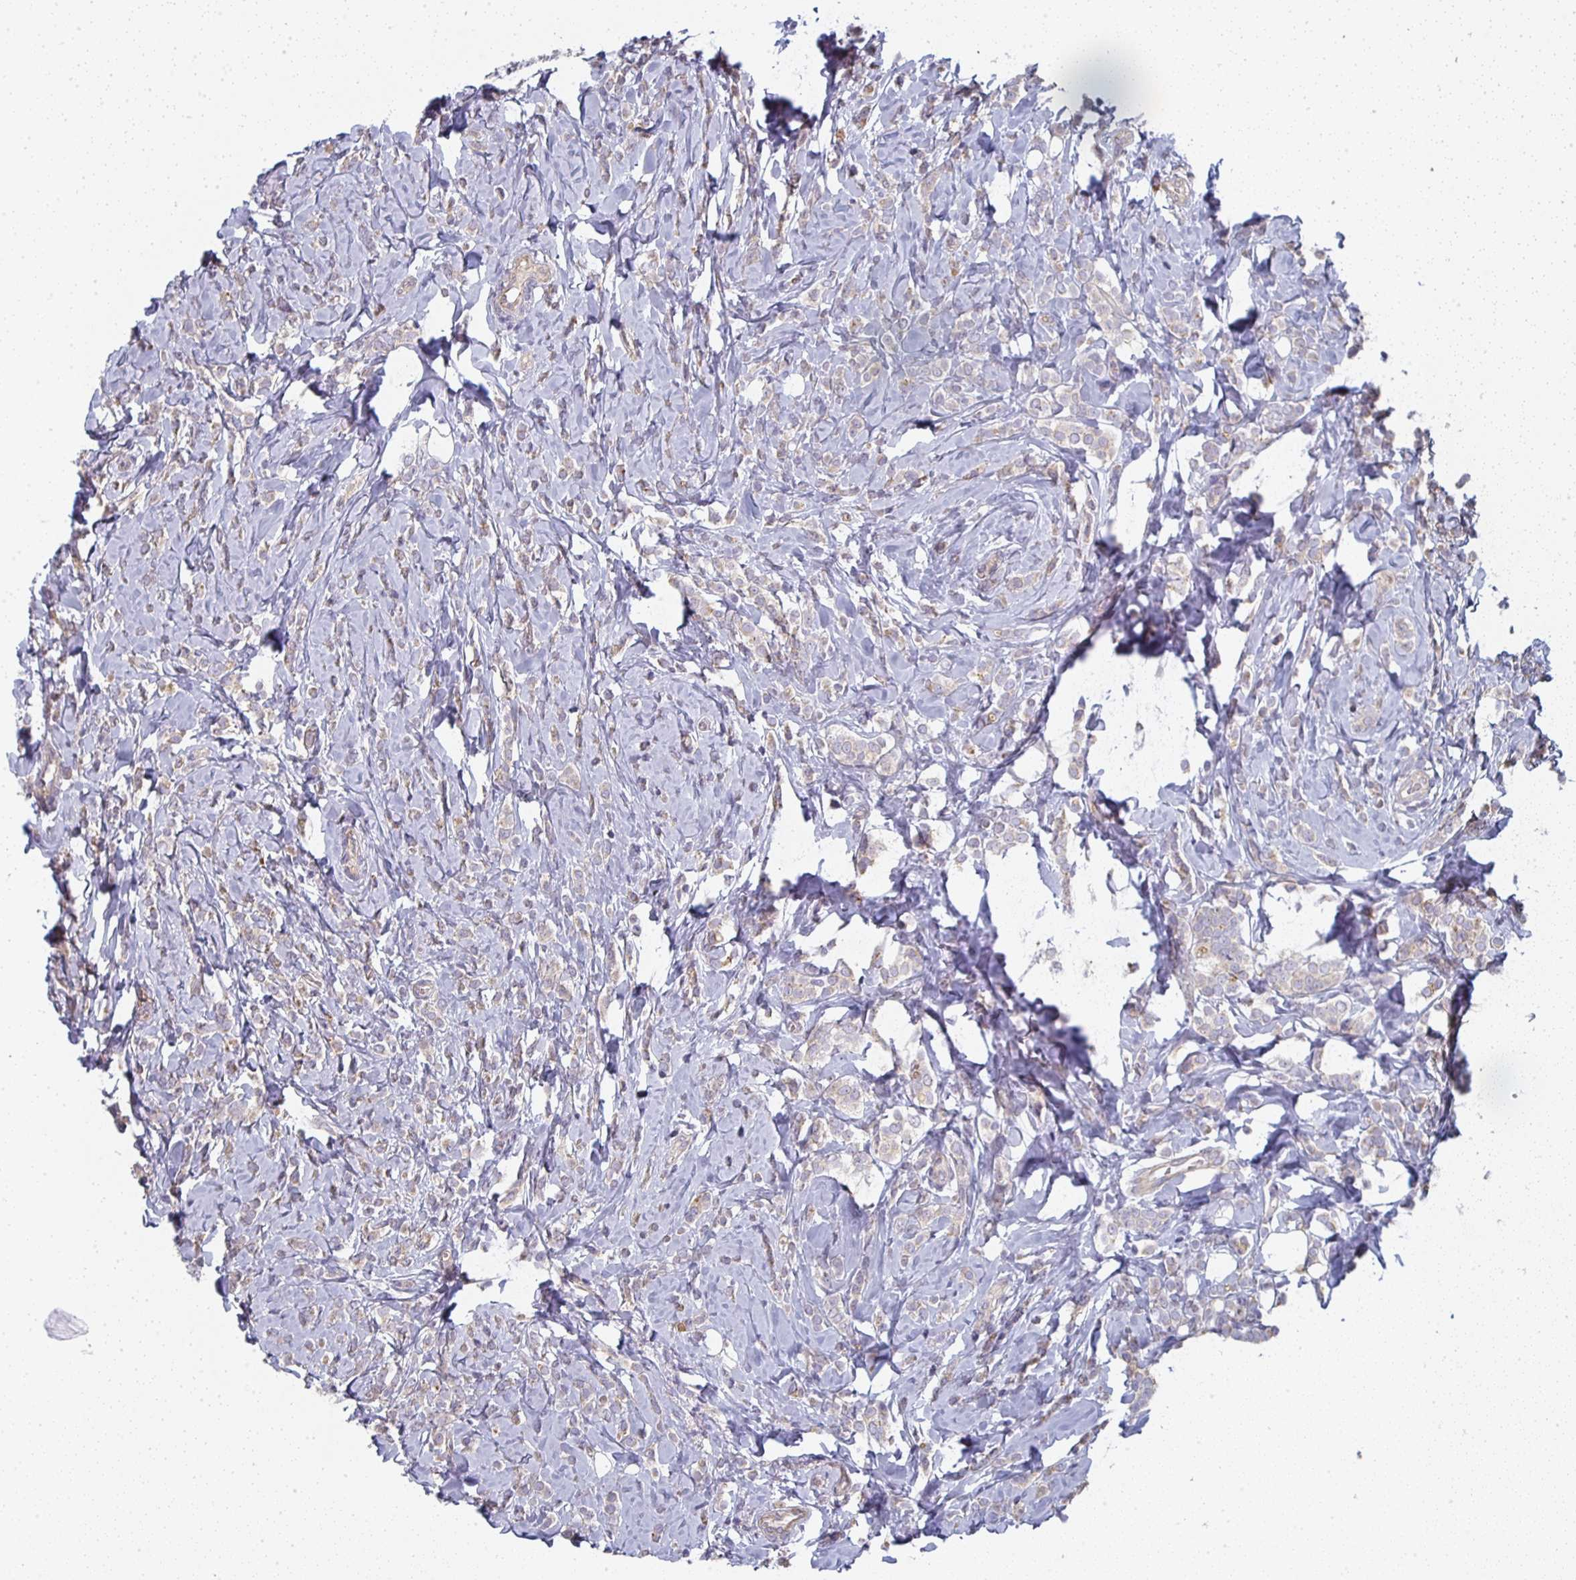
{"staining": {"intensity": "weak", "quantity": "<25%", "location": "cytoplasmic/membranous"}, "tissue": "breast cancer", "cell_type": "Tumor cells", "image_type": "cancer", "snomed": [{"axis": "morphology", "description": "Lobular carcinoma"}, {"axis": "topography", "description": "Breast"}], "caption": "A histopathology image of human breast cancer is negative for staining in tumor cells. (IHC, brightfield microscopy, high magnification).", "gene": "CTHRC1", "patient": {"sex": "female", "age": 49}}